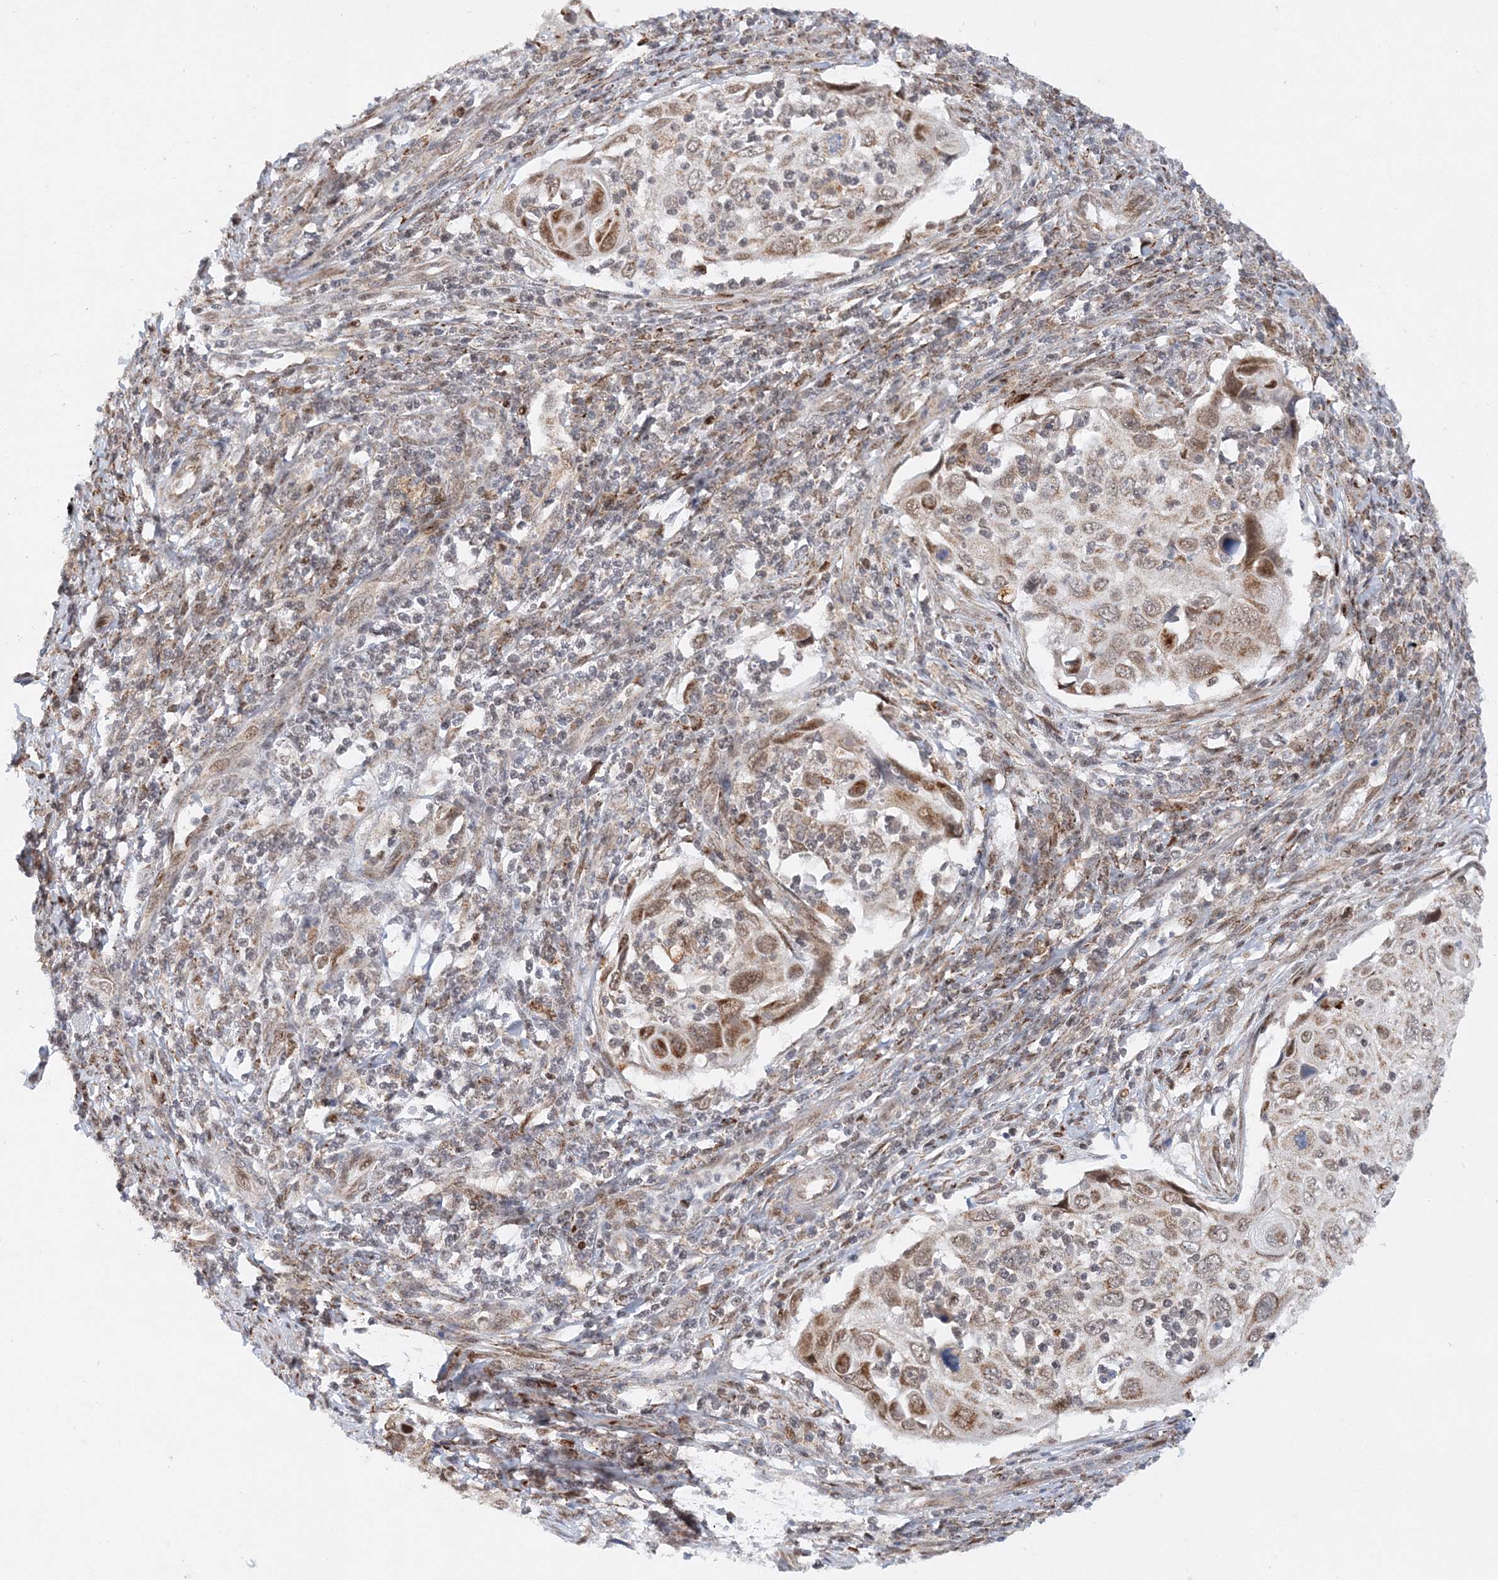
{"staining": {"intensity": "moderate", "quantity": "25%-75%", "location": "cytoplasmic/membranous"}, "tissue": "cervical cancer", "cell_type": "Tumor cells", "image_type": "cancer", "snomed": [{"axis": "morphology", "description": "Squamous cell carcinoma, NOS"}, {"axis": "topography", "description": "Cervix"}], "caption": "Immunohistochemistry staining of squamous cell carcinoma (cervical), which displays medium levels of moderate cytoplasmic/membranous positivity in about 25%-75% of tumor cells indicating moderate cytoplasmic/membranous protein expression. The staining was performed using DAB (3,3'-diaminobenzidine) (brown) for protein detection and nuclei were counterstained in hematoxylin (blue).", "gene": "RAB11FIP2", "patient": {"sex": "female", "age": 70}}